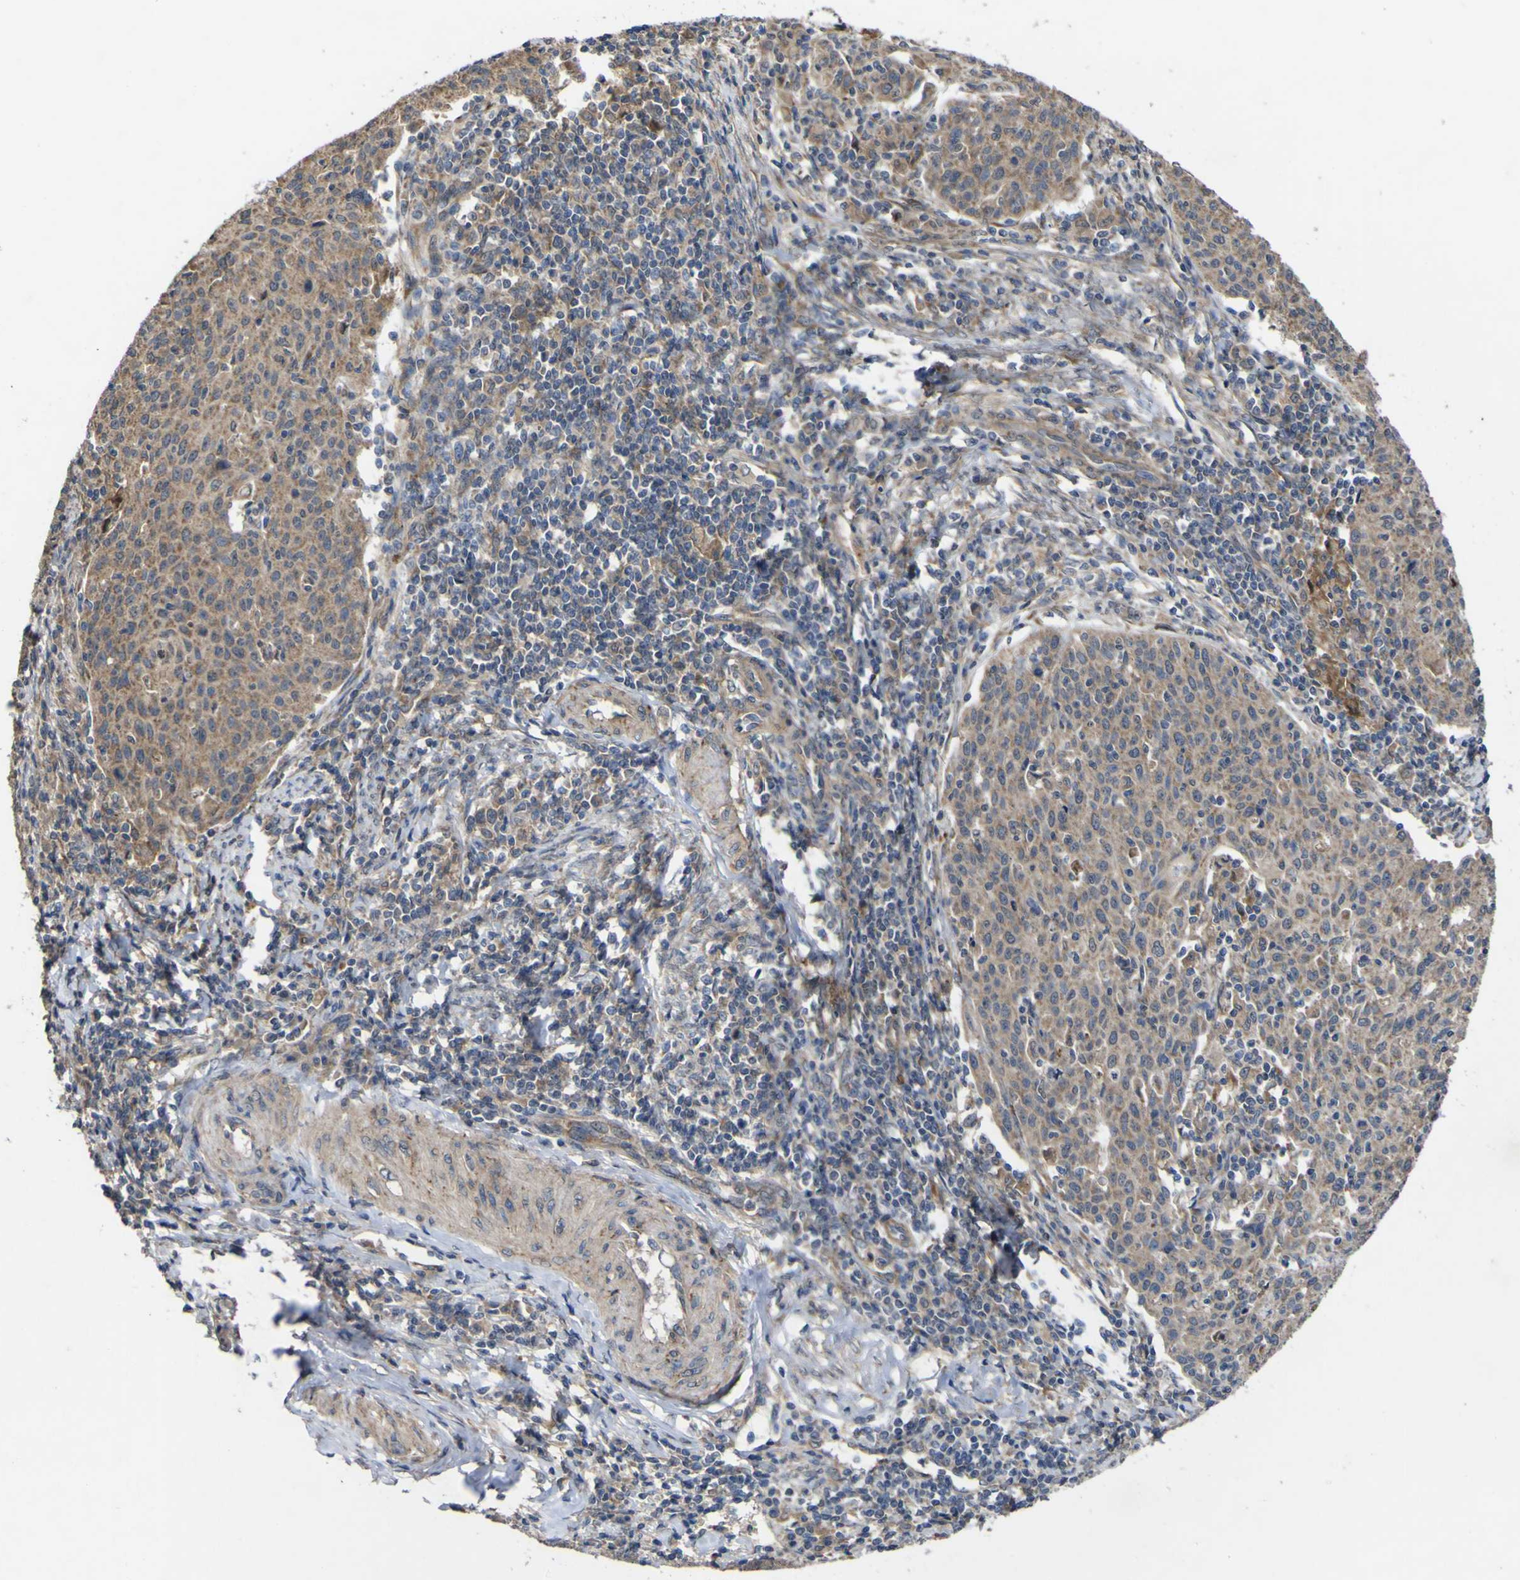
{"staining": {"intensity": "moderate", "quantity": ">75%", "location": "cytoplasmic/membranous"}, "tissue": "cervical cancer", "cell_type": "Tumor cells", "image_type": "cancer", "snomed": [{"axis": "morphology", "description": "Squamous cell carcinoma, NOS"}, {"axis": "topography", "description": "Cervix"}], "caption": "Immunohistochemical staining of human cervical cancer shows medium levels of moderate cytoplasmic/membranous protein staining in about >75% of tumor cells.", "gene": "IRAK2", "patient": {"sex": "female", "age": 38}}